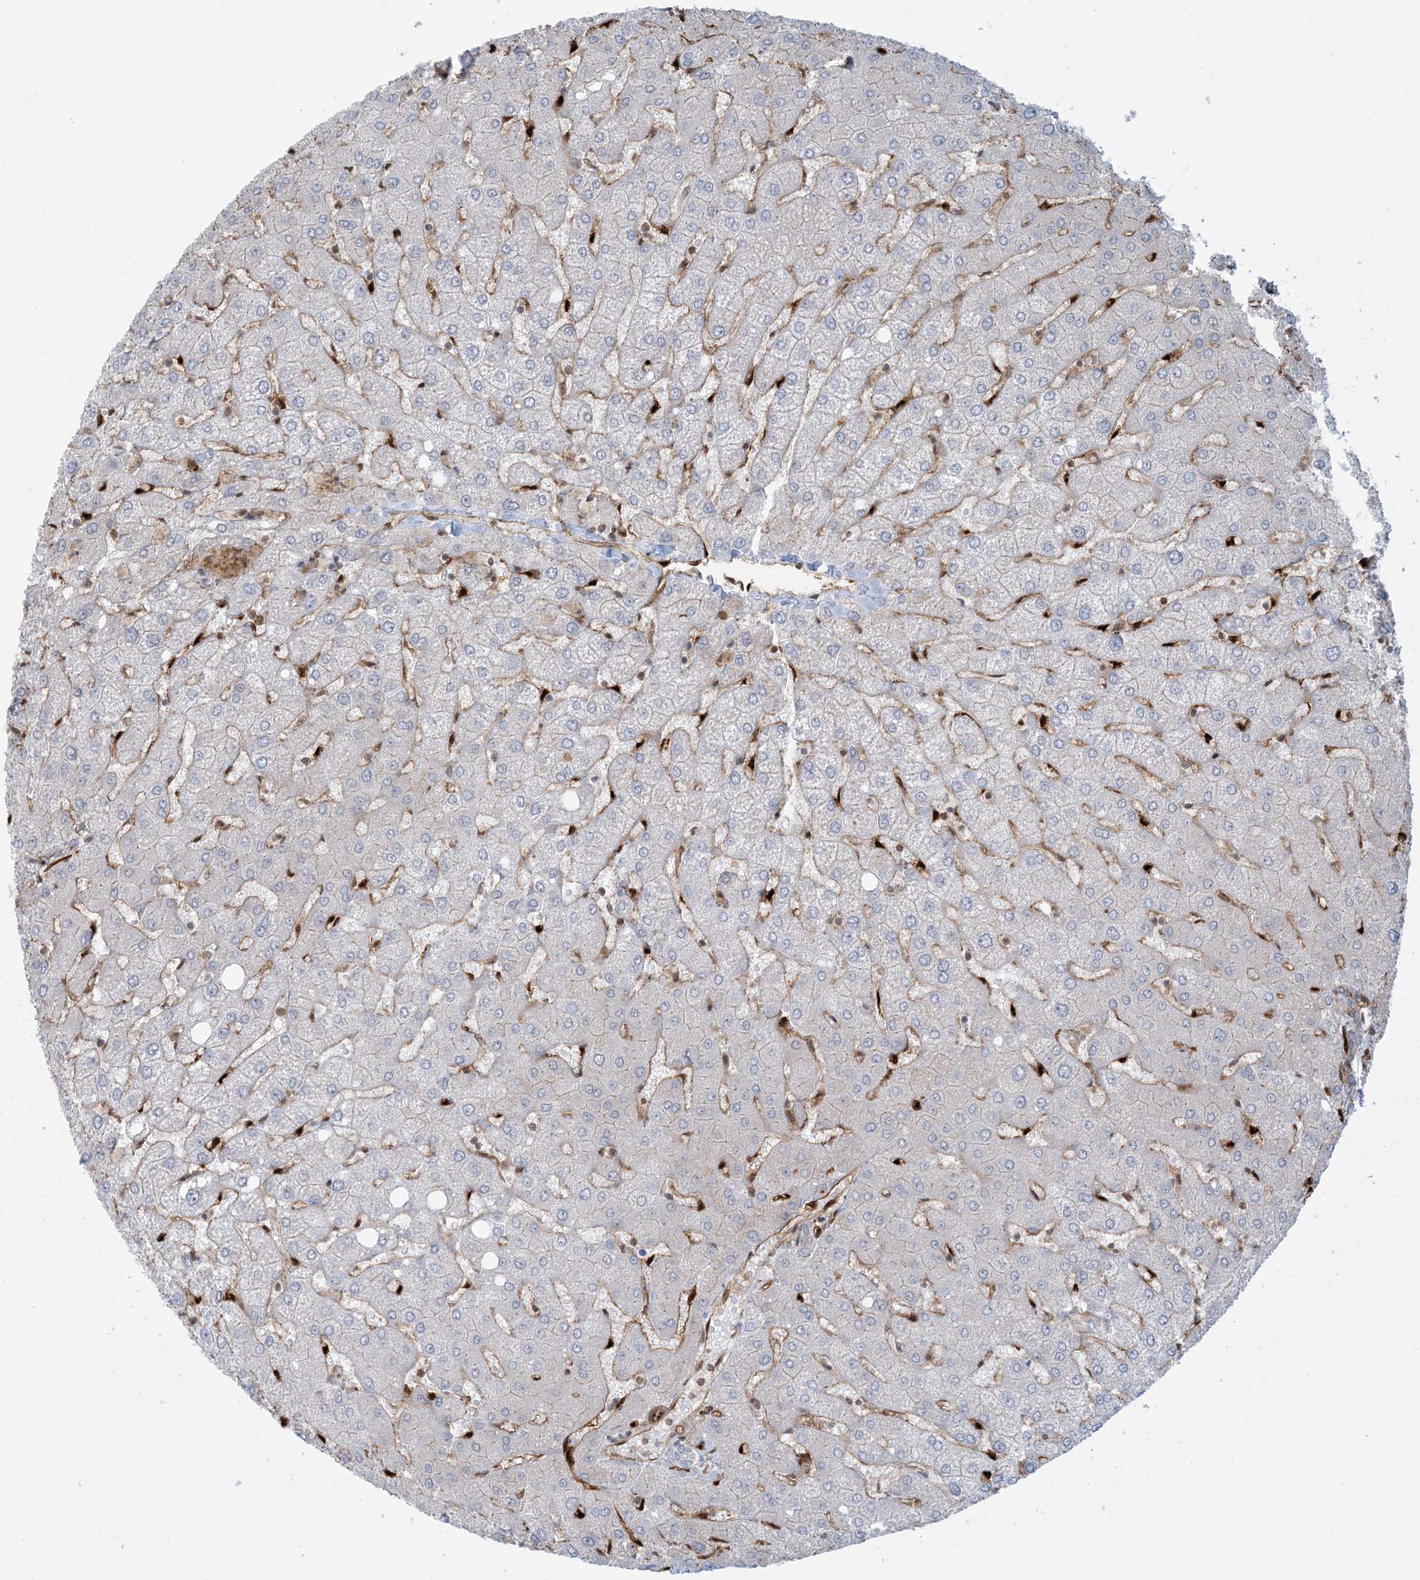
{"staining": {"intensity": "negative", "quantity": "none", "location": "none"}, "tissue": "liver", "cell_type": "Cholangiocytes", "image_type": "normal", "snomed": [{"axis": "morphology", "description": "Normal tissue, NOS"}, {"axis": "topography", "description": "Liver"}], "caption": "Micrograph shows no significant protein positivity in cholangiocytes of benign liver. (Brightfield microscopy of DAB immunohistochemistry (IHC) at high magnification).", "gene": "PPM1F", "patient": {"sex": "female", "age": 54}}